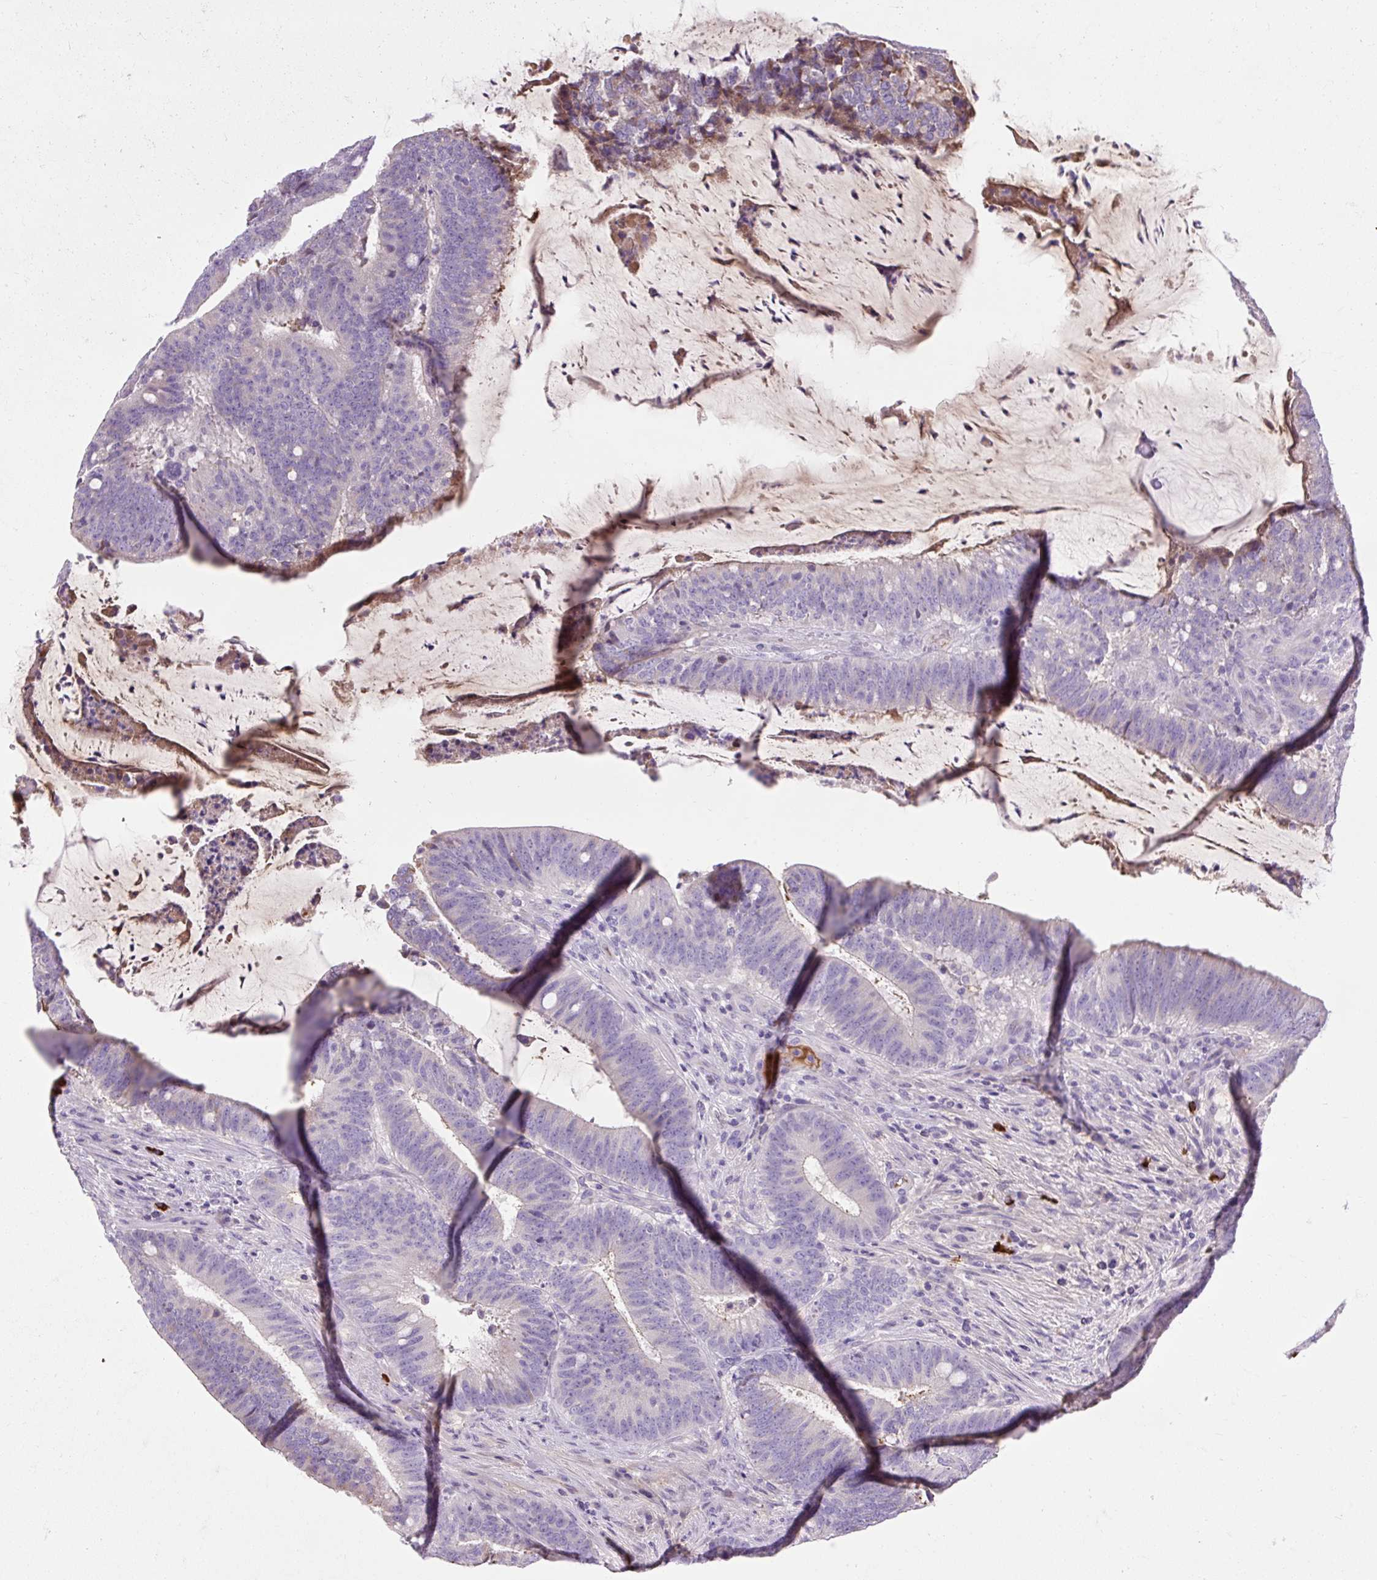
{"staining": {"intensity": "negative", "quantity": "none", "location": "none"}, "tissue": "colorectal cancer", "cell_type": "Tumor cells", "image_type": "cancer", "snomed": [{"axis": "morphology", "description": "Adenocarcinoma, NOS"}, {"axis": "topography", "description": "Colon"}], "caption": "Immunohistochemistry photomicrograph of neoplastic tissue: human adenocarcinoma (colorectal) stained with DAB displays no significant protein expression in tumor cells.", "gene": "ARRDC2", "patient": {"sex": "female", "age": 43}}